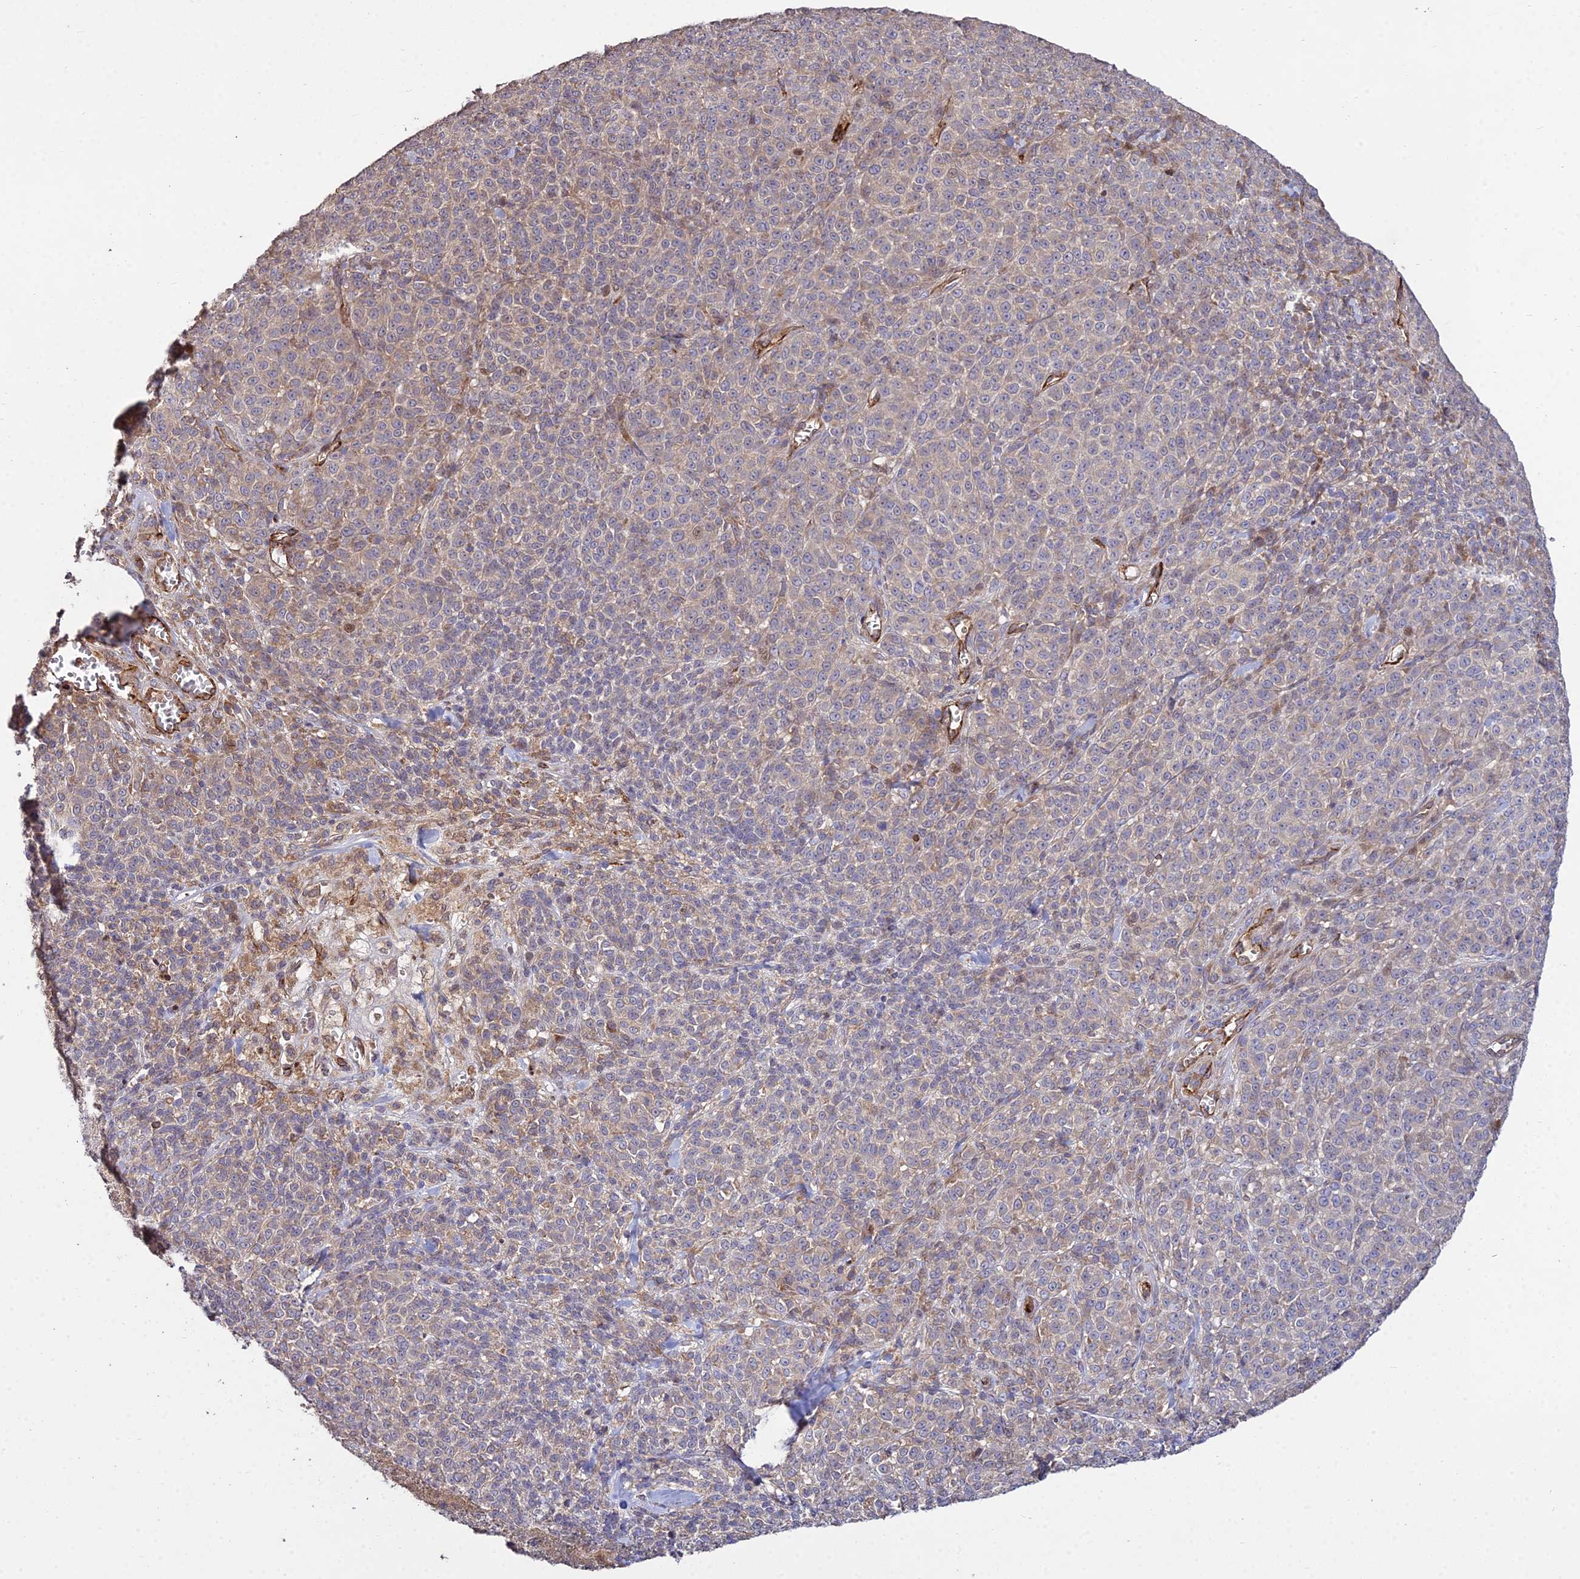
{"staining": {"intensity": "weak", "quantity": "25%-75%", "location": "cytoplasmic/membranous"}, "tissue": "melanoma", "cell_type": "Tumor cells", "image_type": "cancer", "snomed": [{"axis": "morphology", "description": "Normal tissue, NOS"}, {"axis": "morphology", "description": "Malignant melanoma, NOS"}, {"axis": "topography", "description": "Skin"}], "caption": "Malignant melanoma tissue demonstrates weak cytoplasmic/membranous expression in approximately 25%-75% of tumor cells, visualized by immunohistochemistry.", "gene": "GRTP1", "patient": {"sex": "female", "age": 34}}